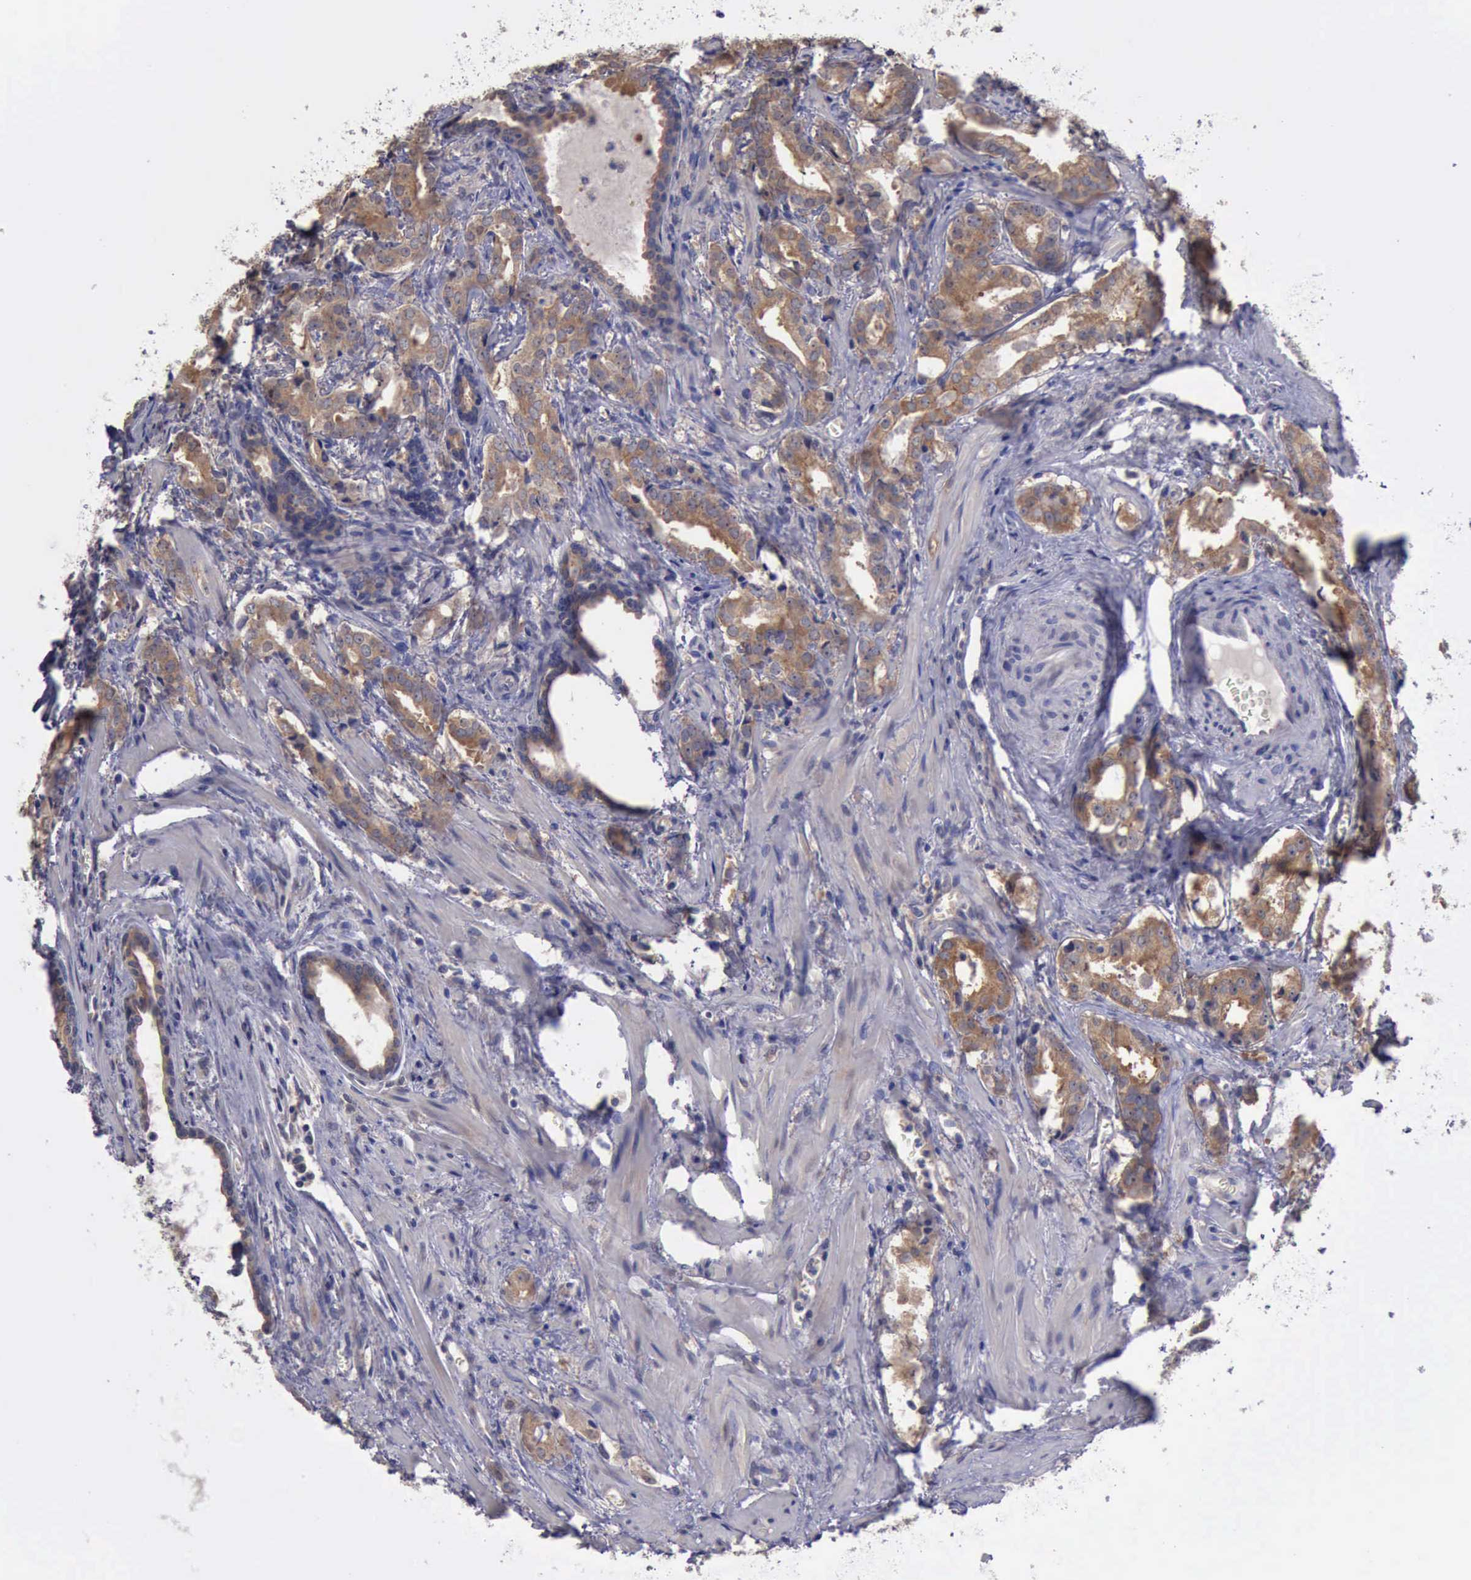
{"staining": {"intensity": "weak", "quantity": "25%-75%", "location": "cytoplasmic/membranous"}, "tissue": "prostate cancer", "cell_type": "Tumor cells", "image_type": "cancer", "snomed": [{"axis": "morphology", "description": "Adenocarcinoma, Medium grade"}, {"axis": "topography", "description": "Prostate"}], "caption": "Protein positivity by immunohistochemistry shows weak cytoplasmic/membranous staining in about 25%-75% of tumor cells in medium-grade adenocarcinoma (prostate). (Brightfield microscopy of DAB IHC at high magnification).", "gene": "PHKA1", "patient": {"sex": "male", "age": 64}}